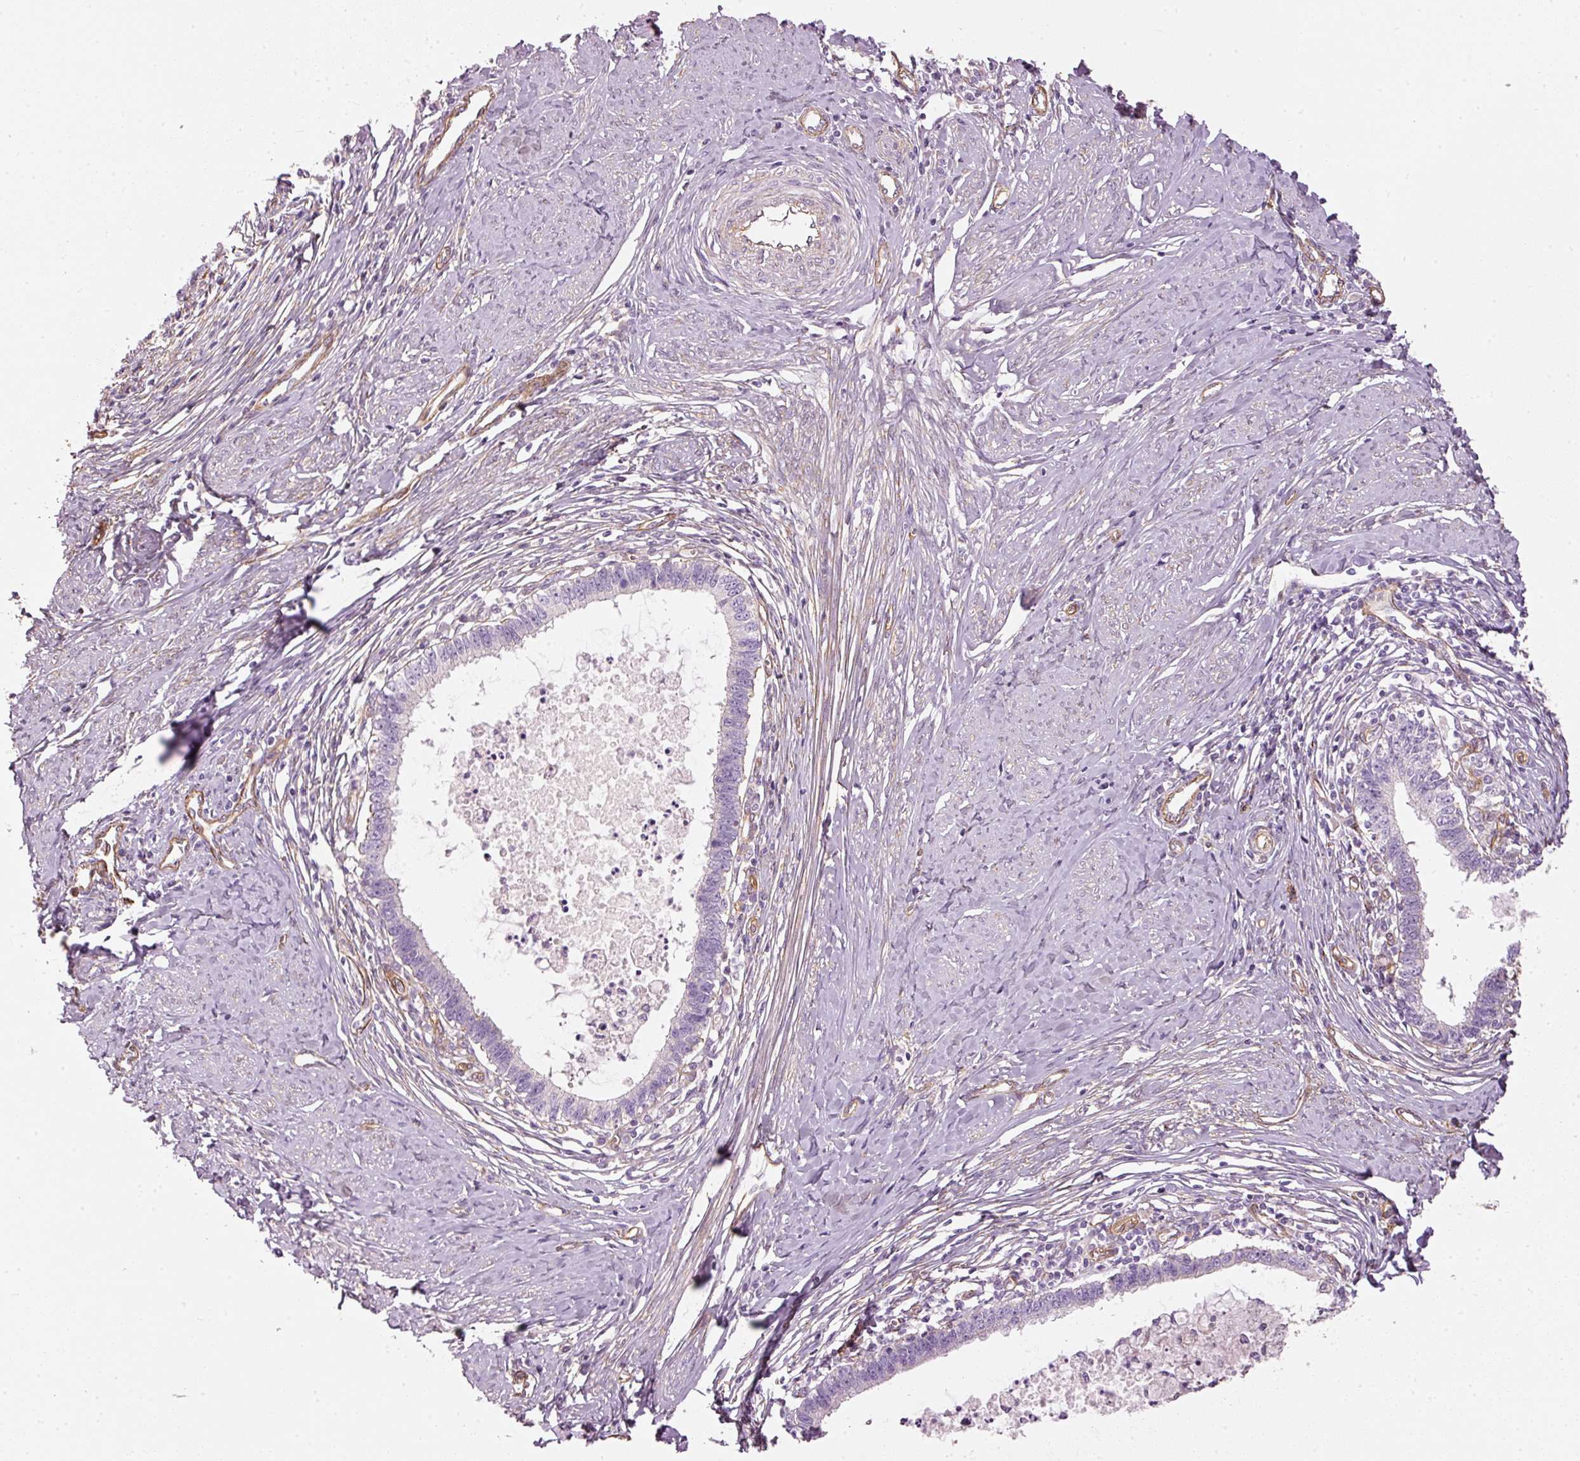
{"staining": {"intensity": "negative", "quantity": "none", "location": "none"}, "tissue": "cervical cancer", "cell_type": "Tumor cells", "image_type": "cancer", "snomed": [{"axis": "morphology", "description": "Adenocarcinoma, NOS"}, {"axis": "topography", "description": "Cervix"}], "caption": "Tumor cells are negative for brown protein staining in cervical cancer (adenocarcinoma).", "gene": "OSR2", "patient": {"sex": "female", "age": 36}}